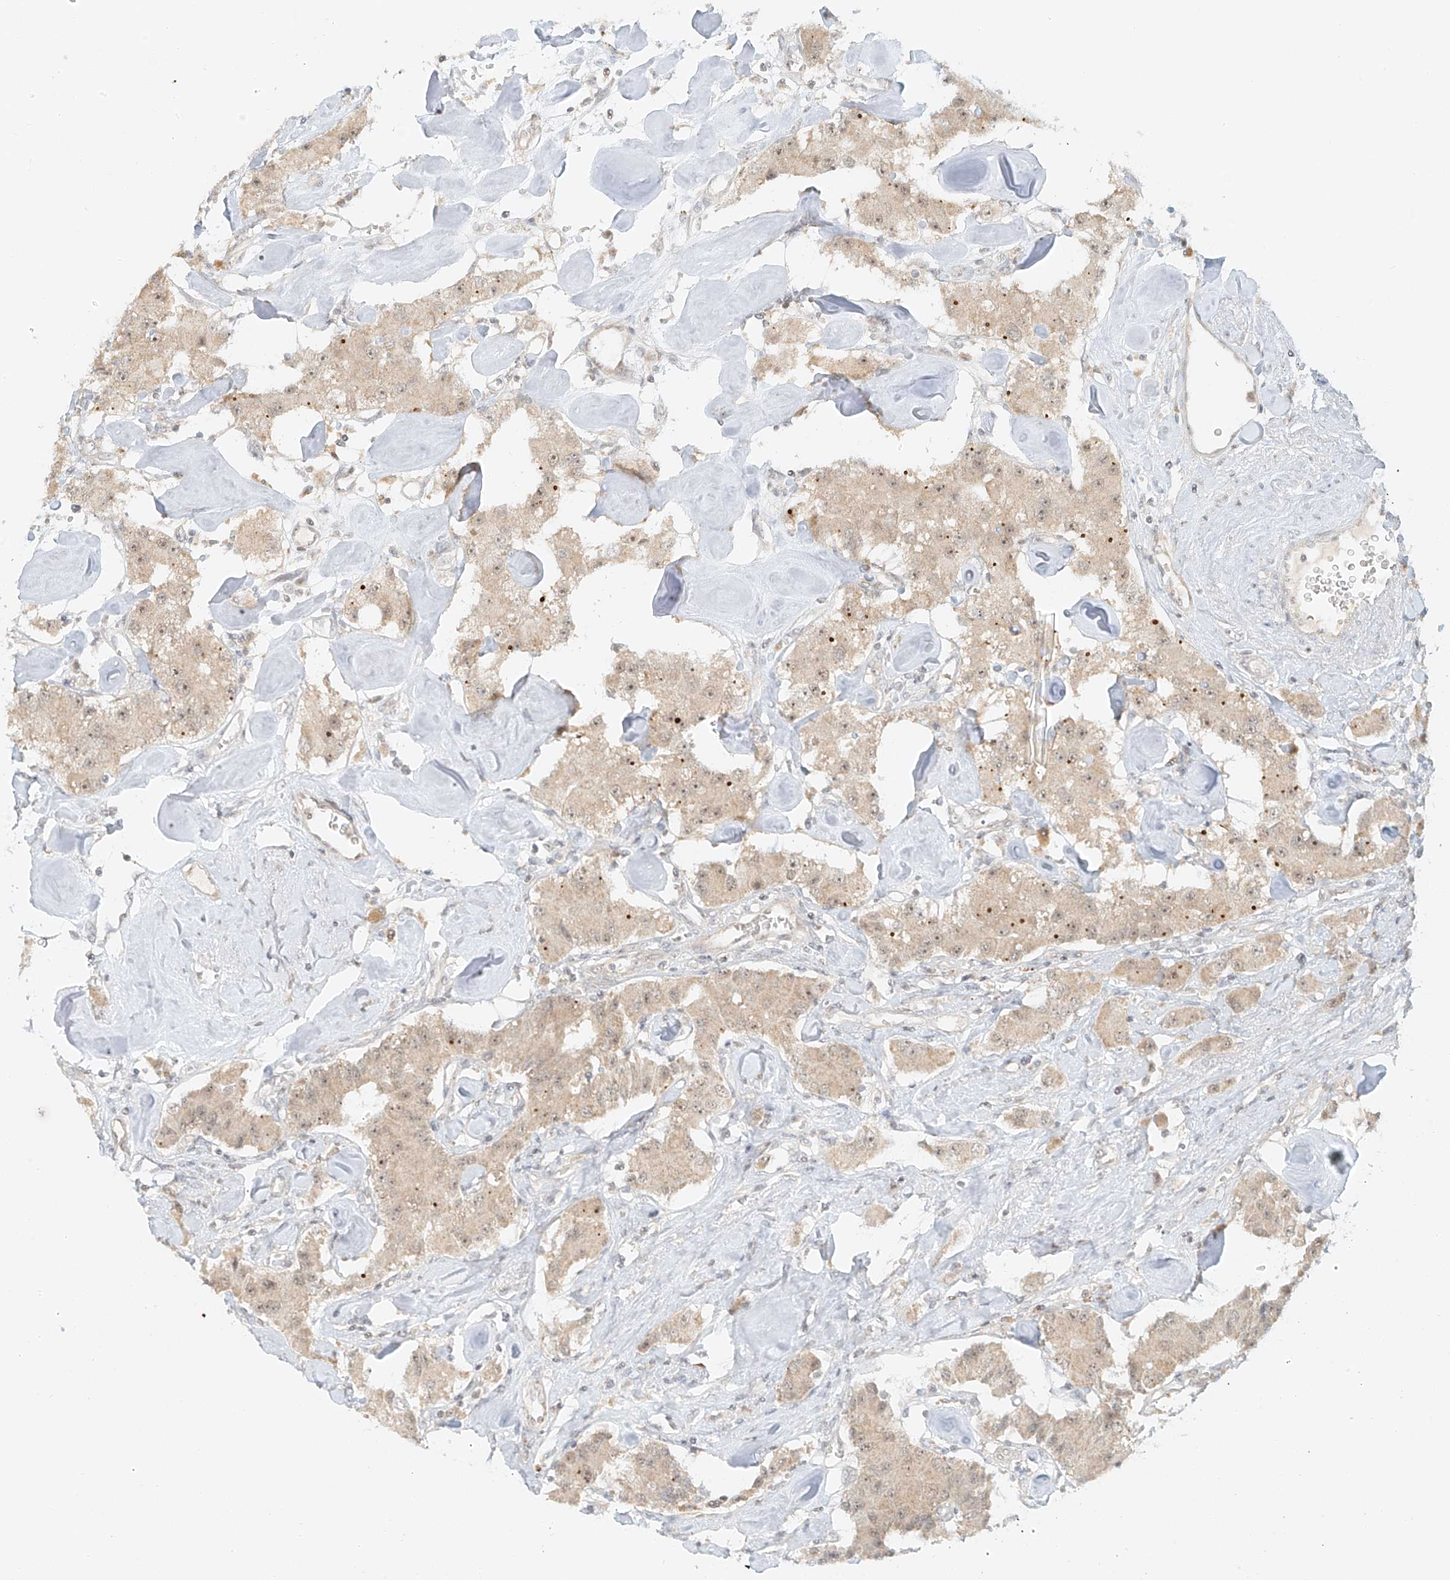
{"staining": {"intensity": "weak", "quantity": ">75%", "location": "cytoplasmic/membranous"}, "tissue": "carcinoid", "cell_type": "Tumor cells", "image_type": "cancer", "snomed": [{"axis": "morphology", "description": "Carcinoid, malignant, NOS"}, {"axis": "topography", "description": "Pancreas"}], "caption": "Immunohistochemistry of human carcinoid exhibits low levels of weak cytoplasmic/membranous staining in approximately >75% of tumor cells. Using DAB (brown) and hematoxylin (blue) stains, captured at high magnification using brightfield microscopy.", "gene": "MIPEP", "patient": {"sex": "male", "age": 41}}